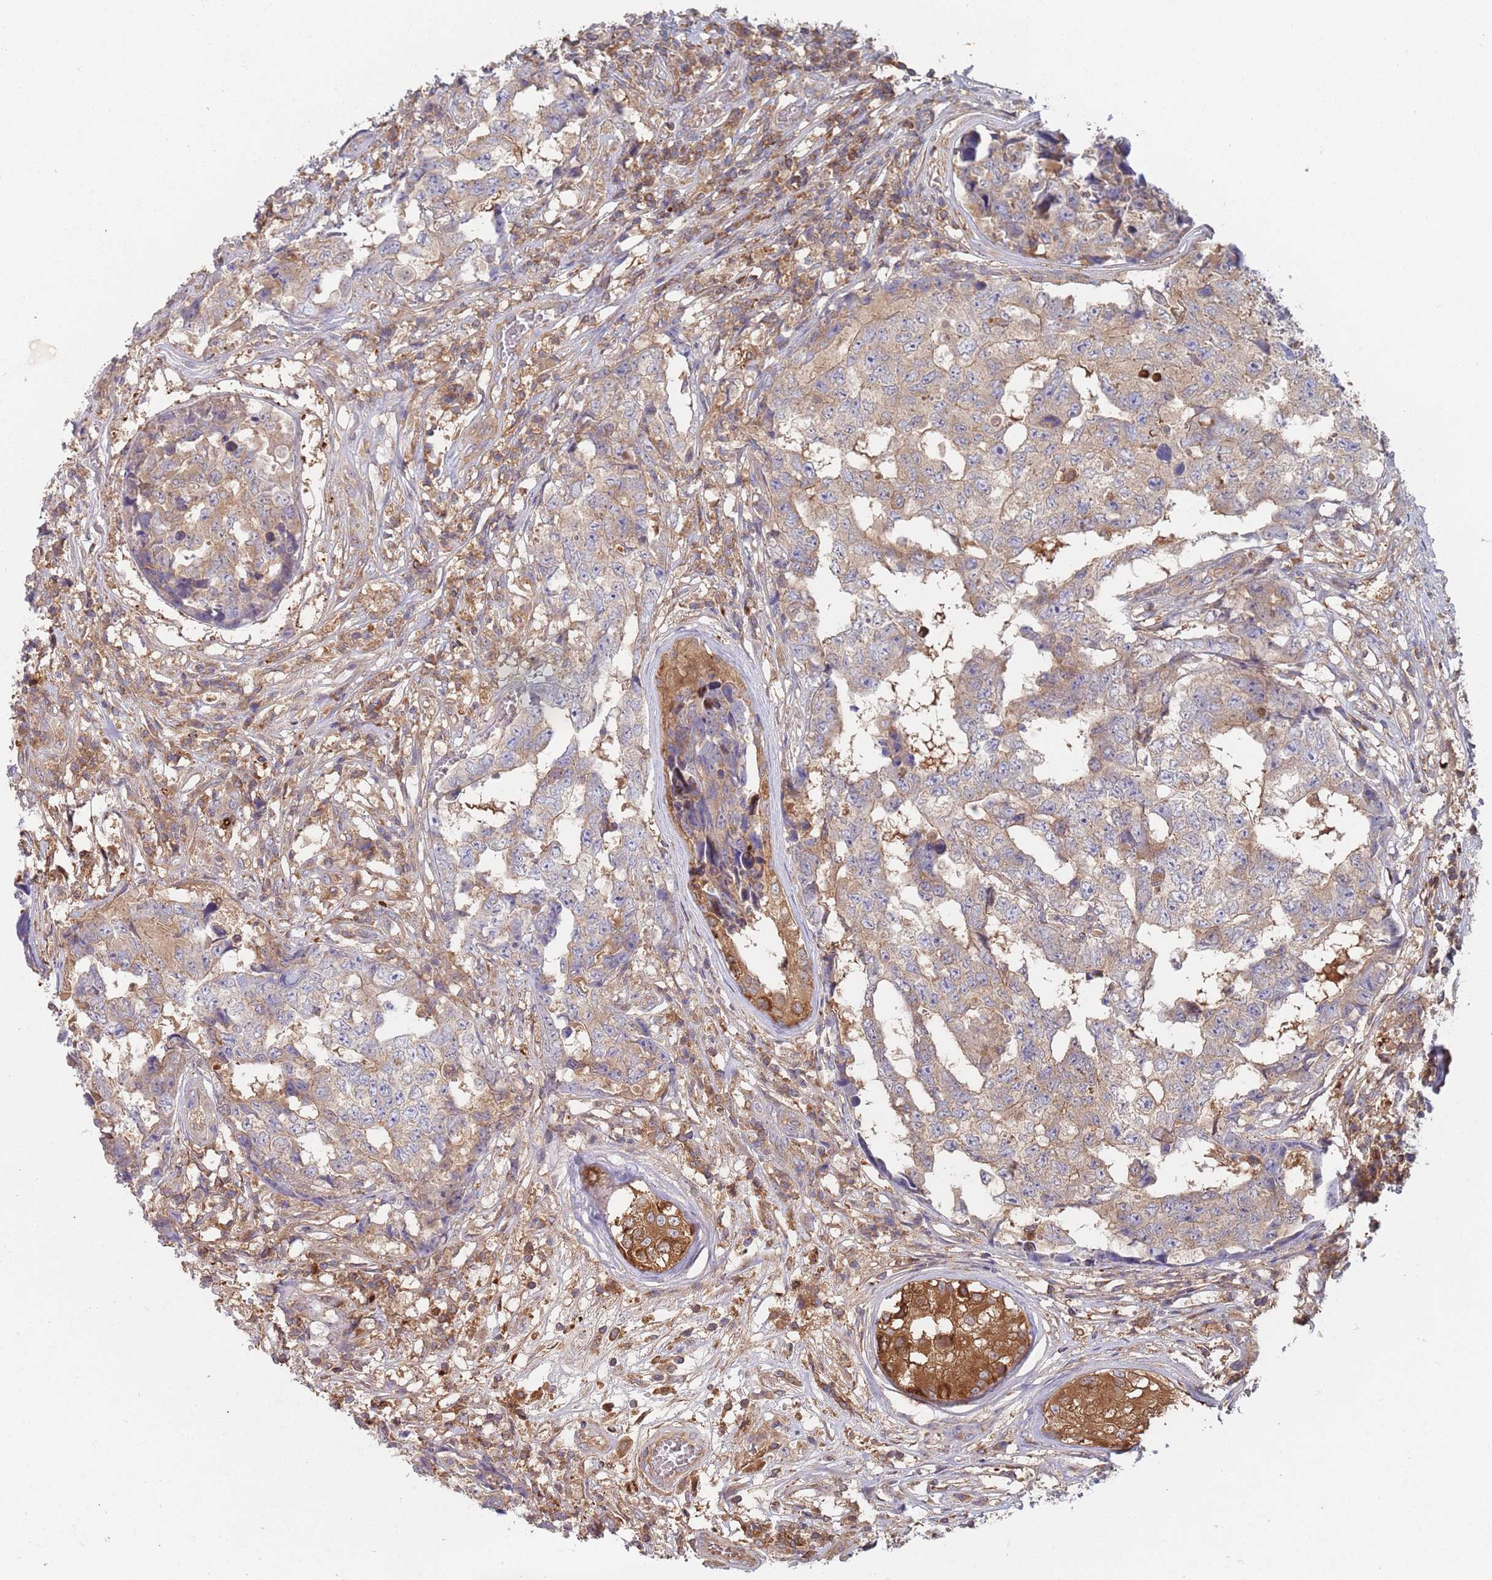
{"staining": {"intensity": "weak", "quantity": "25%-75%", "location": "cytoplasmic/membranous"}, "tissue": "testis cancer", "cell_type": "Tumor cells", "image_type": "cancer", "snomed": [{"axis": "morphology", "description": "Carcinoma, Embryonal, NOS"}, {"axis": "topography", "description": "Testis"}], "caption": "Tumor cells show low levels of weak cytoplasmic/membranous staining in approximately 25%-75% of cells in testis cancer.", "gene": "GDI2", "patient": {"sex": "male", "age": 25}}